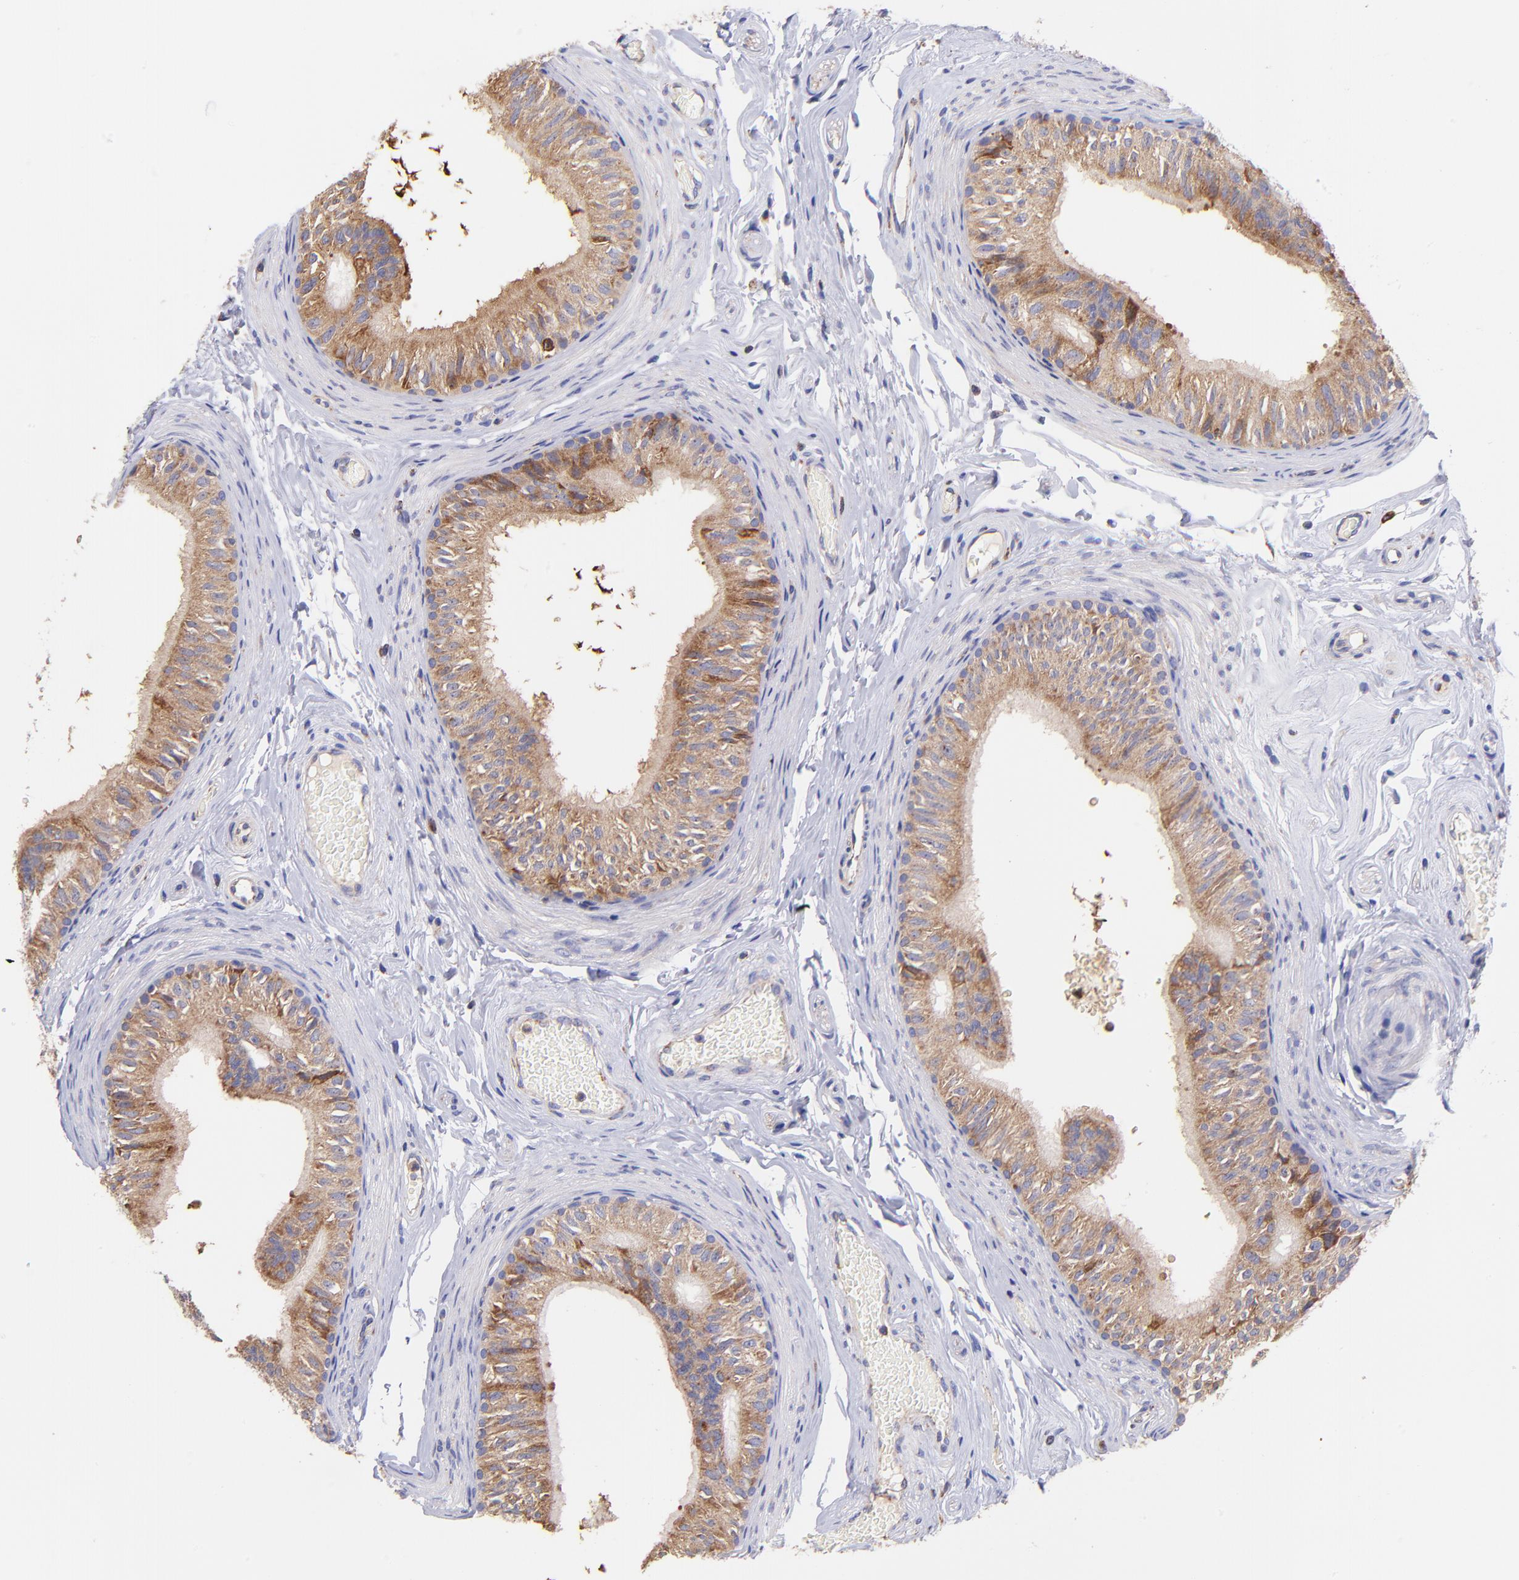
{"staining": {"intensity": "moderate", "quantity": ">75%", "location": "cytoplasmic/membranous"}, "tissue": "epididymis", "cell_type": "Glandular cells", "image_type": "normal", "snomed": [{"axis": "morphology", "description": "Normal tissue, NOS"}, {"axis": "topography", "description": "Testis"}, {"axis": "topography", "description": "Epididymis"}], "caption": "The micrograph reveals immunohistochemical staining of normal epididymis. There is moderate cytoplasmic/membranous staining is appreciated in approximately >75% of glandular cells.", "gene": "PREX1", "patient": {"sex": "male", "age": 36}}